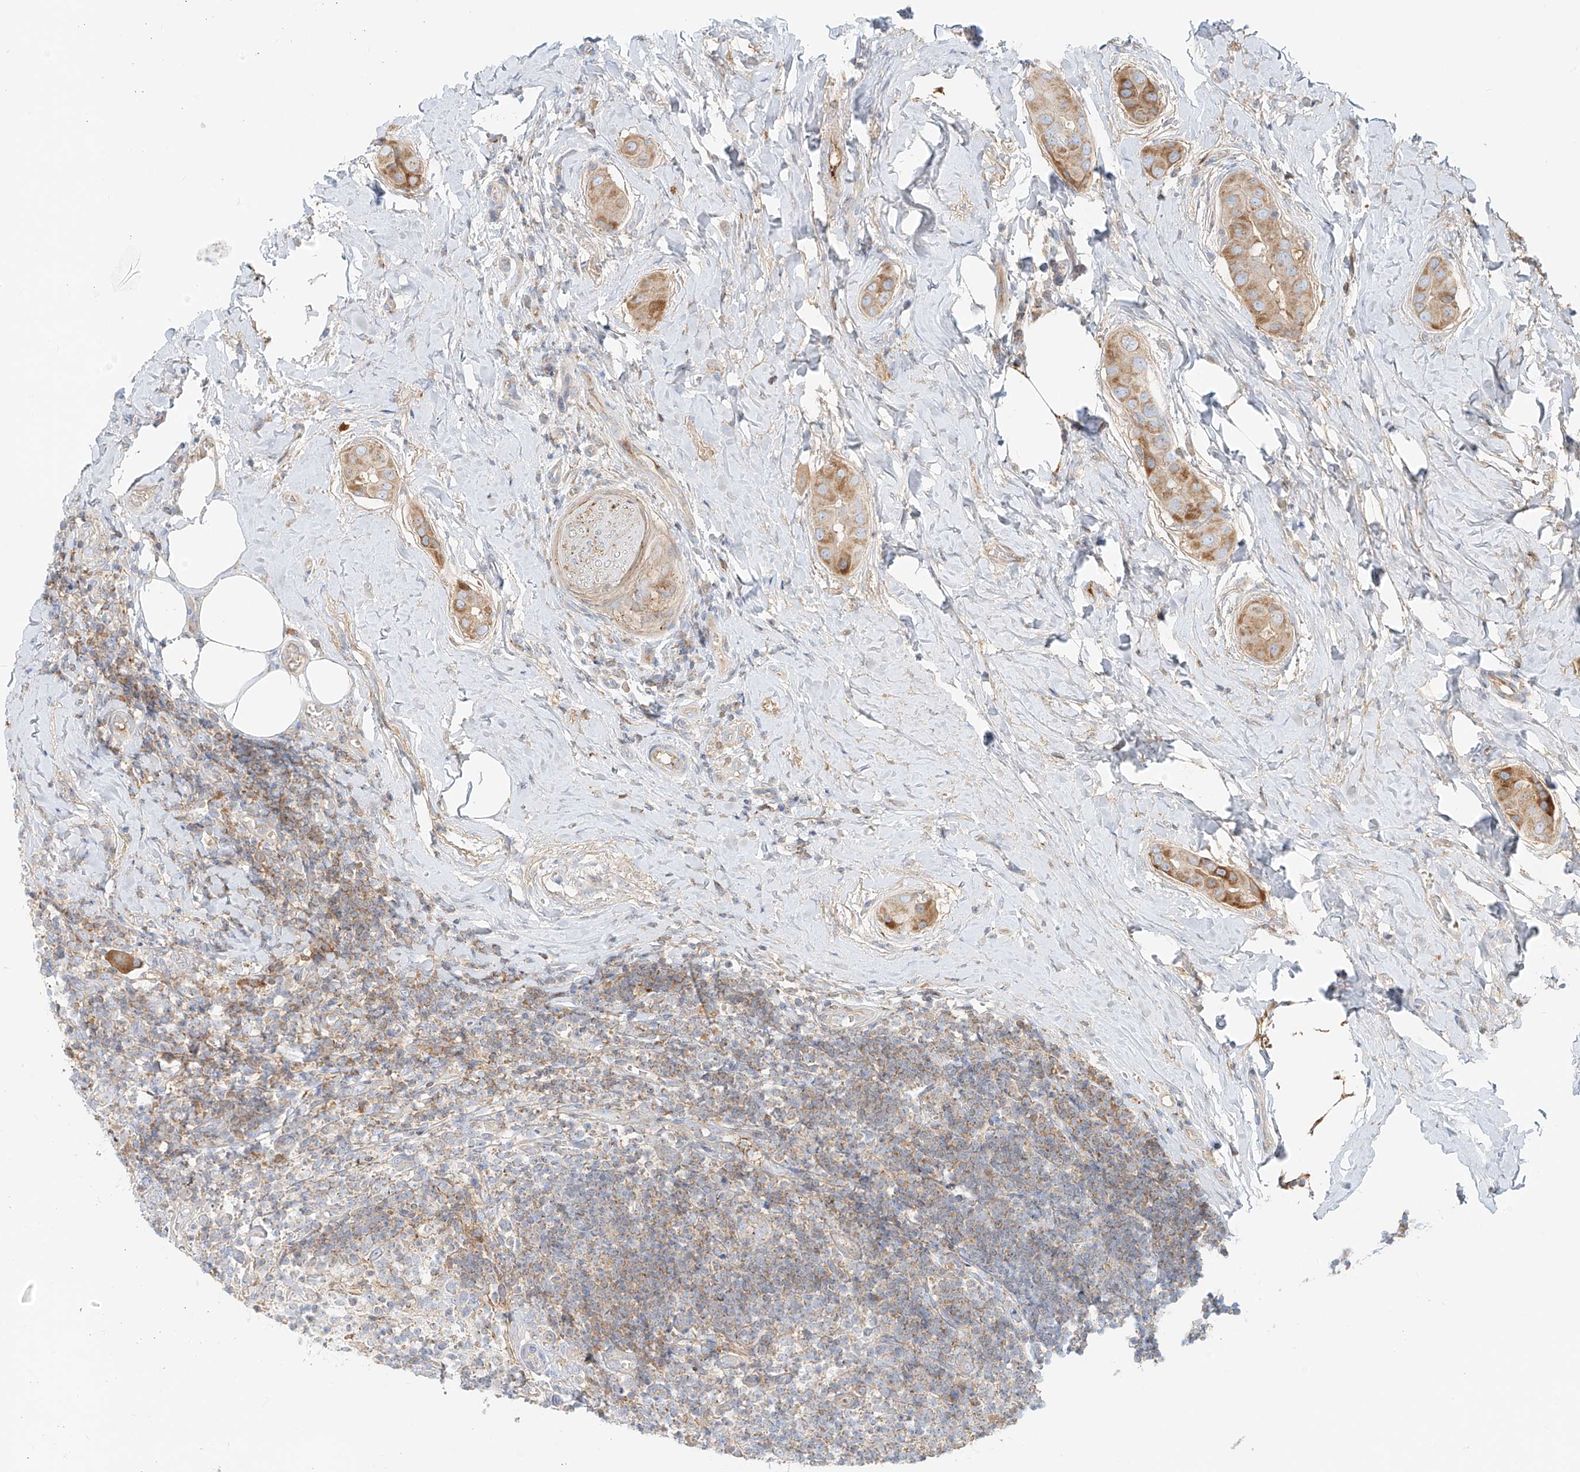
{"staining": {"intensity": "moderate", "quantity": ">75%", "location": "cytoplasmic/membranous"}, "tissue": "thyroid cancer", "cell_type": "Tumor cells", "image_type": "cancer", "snomed": [{"axis": "morphology", "description": "Papillary adenocarcinoma, NOS"}, {"axis": "topography", "description": "Thyroid gland"}], "caption": "This is a micrograph of immunohistochemistry staining of thyroid cancer (papillary adenocarcinoma), which shows moderate positivity in the cytoplasmic/membranous of tumor cells.", "gene": "OCSTAMP", "patient": {"sex": "male", "age": 33}}